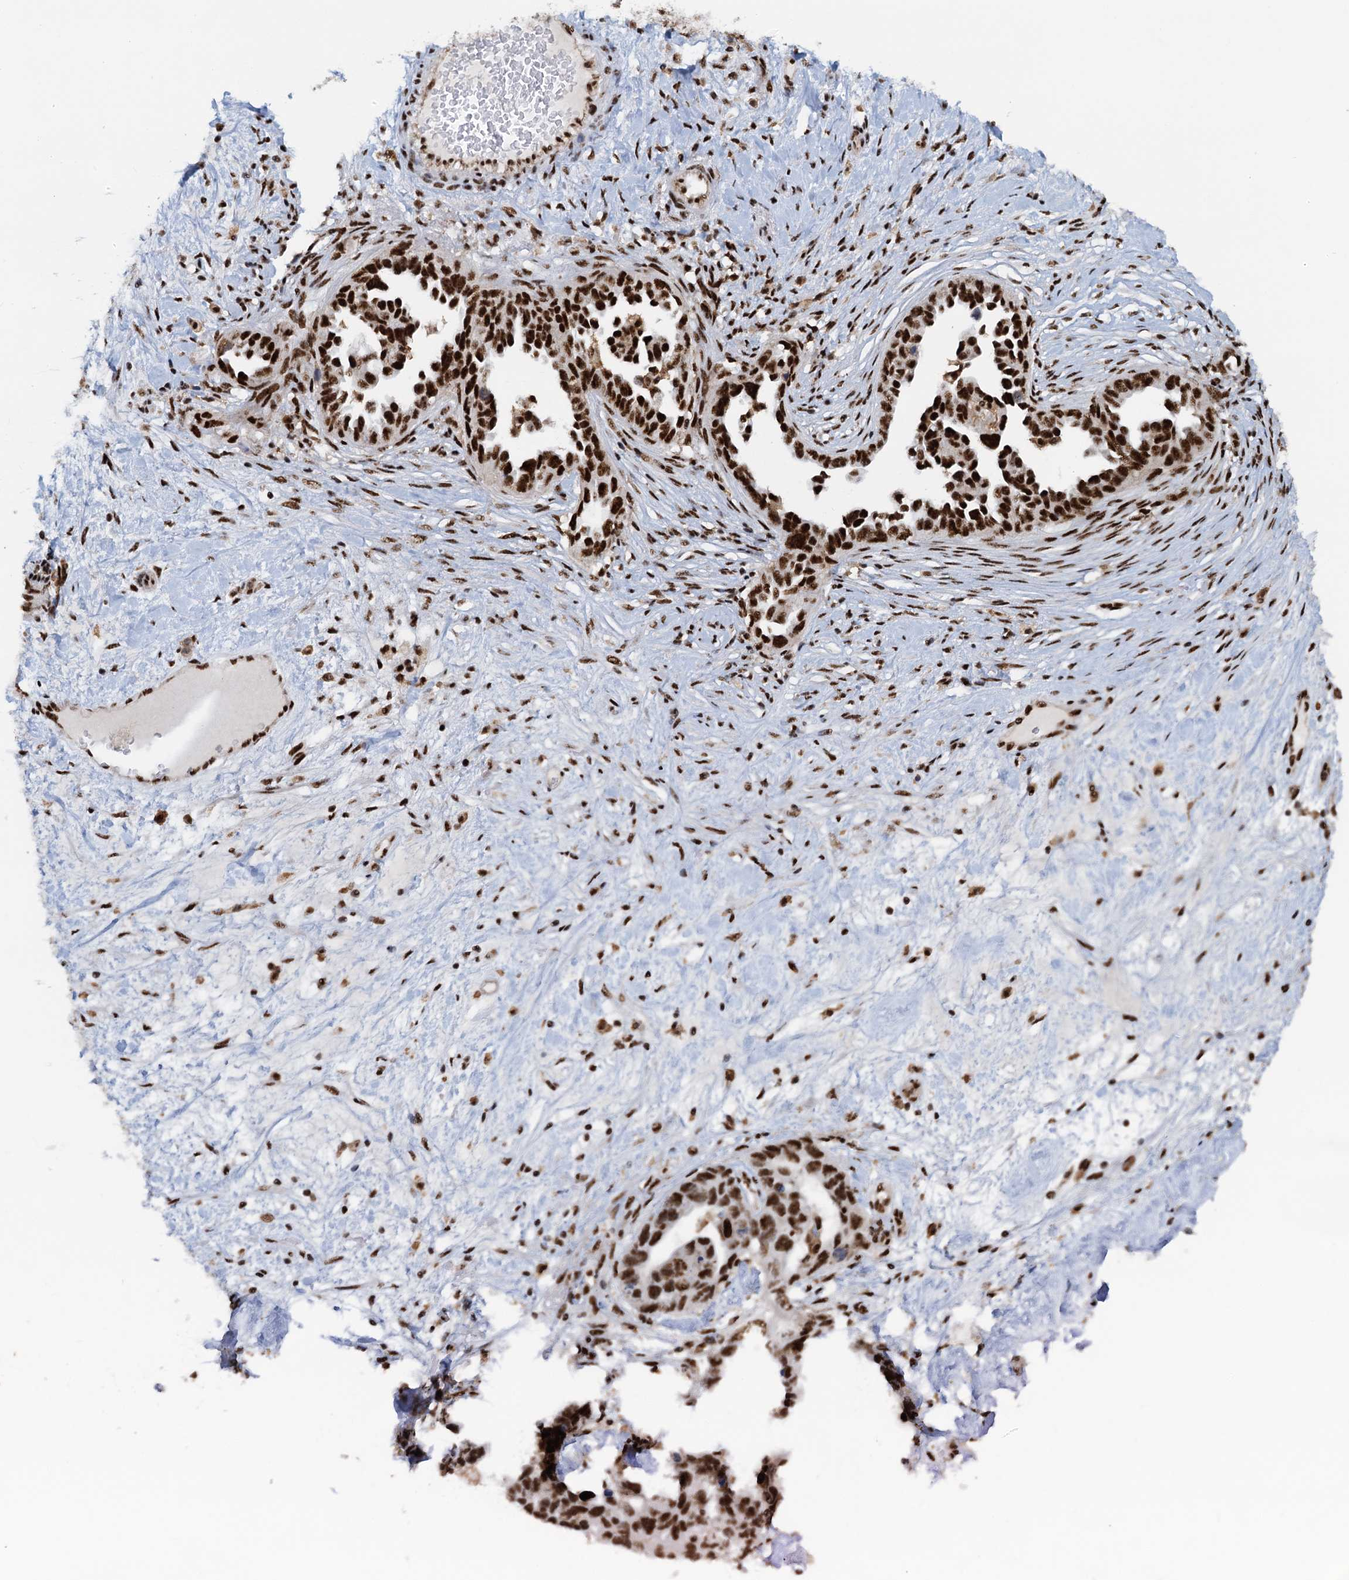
{"staining": {"intensity": "strong", "quantity": ">75%", "location": "nuclear"}, "tissue": "ovarian cancer", "cell_type": "Tumor cells", "image_type": "cancer", "snomed": [{"axis": "morphology", "description": "Cystadenocarcinoma, serous, NOS"}, {"axis": "topography", "description": "Ovary"}], "caption": "This is an image of immunohistochemistry staining of ovarian cancer, which shows strong positivity in the nuclear of tumor cells.", "gene": "RBM26", "patient": {"sex": "female", "age": 54}}